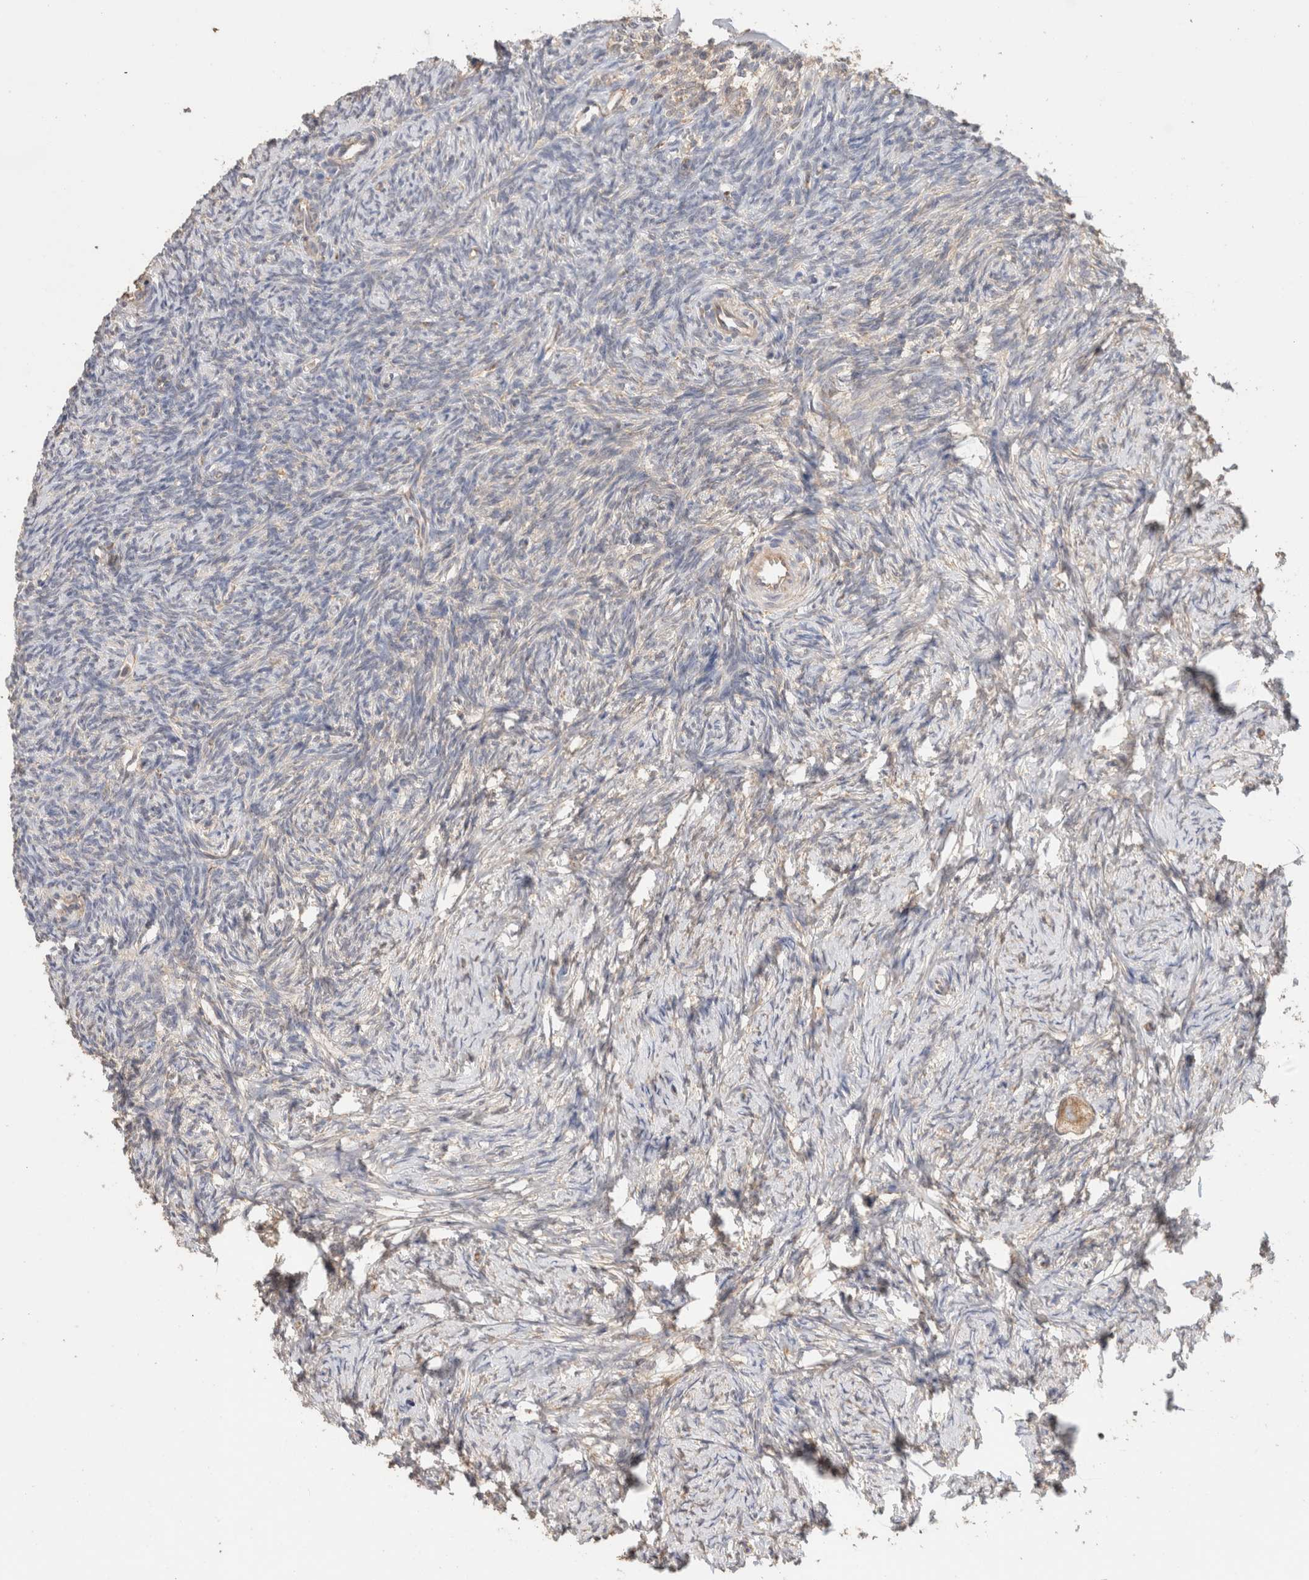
{"staining": {"intensity": "moderate", "quantity": ">75%", "location": "cytoplasmic/membranous"}, "tissue": "ovary", "cell_type": "Follicle cells", "image_type": "normal", "snomed": [{"axis": "morphology", "description": "Normal tissue, NOS"}, {"axis": "topography", "description": "Ovary"}], "caption": "Immunohistochemical staining of benign ovary shows medium levels of moderate cytoplasmic/membranous expression in approximately >75% of follicle cells.", "gene": "CFAP418", "patient": {"sex": "female", "age": 34}}